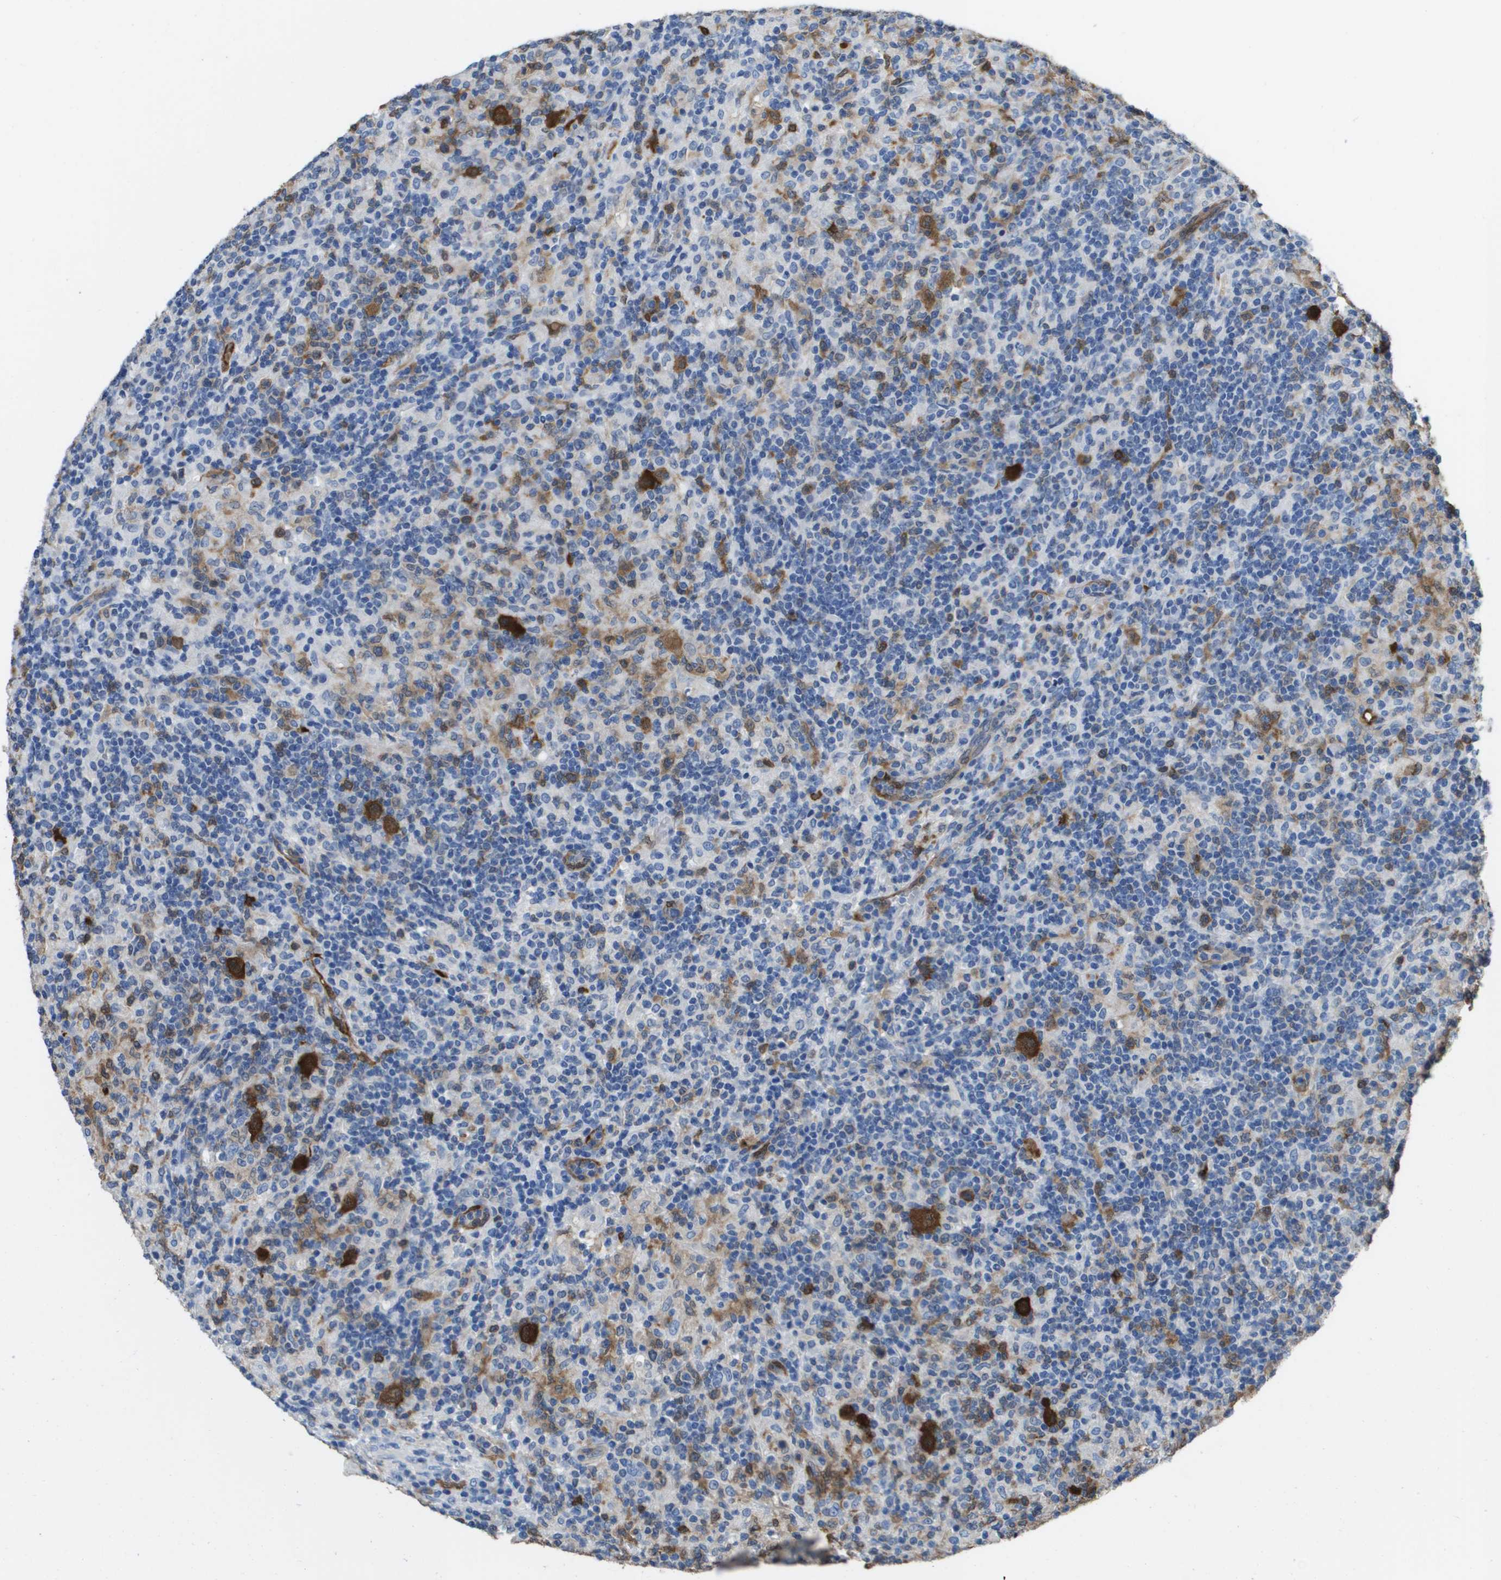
{"staining": {"intensity": "strong", "quantity": ">75%", "location": "cytoplasmic/membranous"}, "tissue": "lymphoma", "cell_type": "Tumor cells", "image_type": "cancer", "snomed": [{"axis": "morphology", "description": "Hodgkin's disease, NOS"}, {"axis": "topography", "description": "Lymph node"}], "caption": "Lymphoma was stained to show a protein in brown. There is high levels of strong cytoplasmic/membranous positivity in approximately >75% of tumor cells.", "gene": "FABP5", "patient": {"sex": "male", "age": 70}}